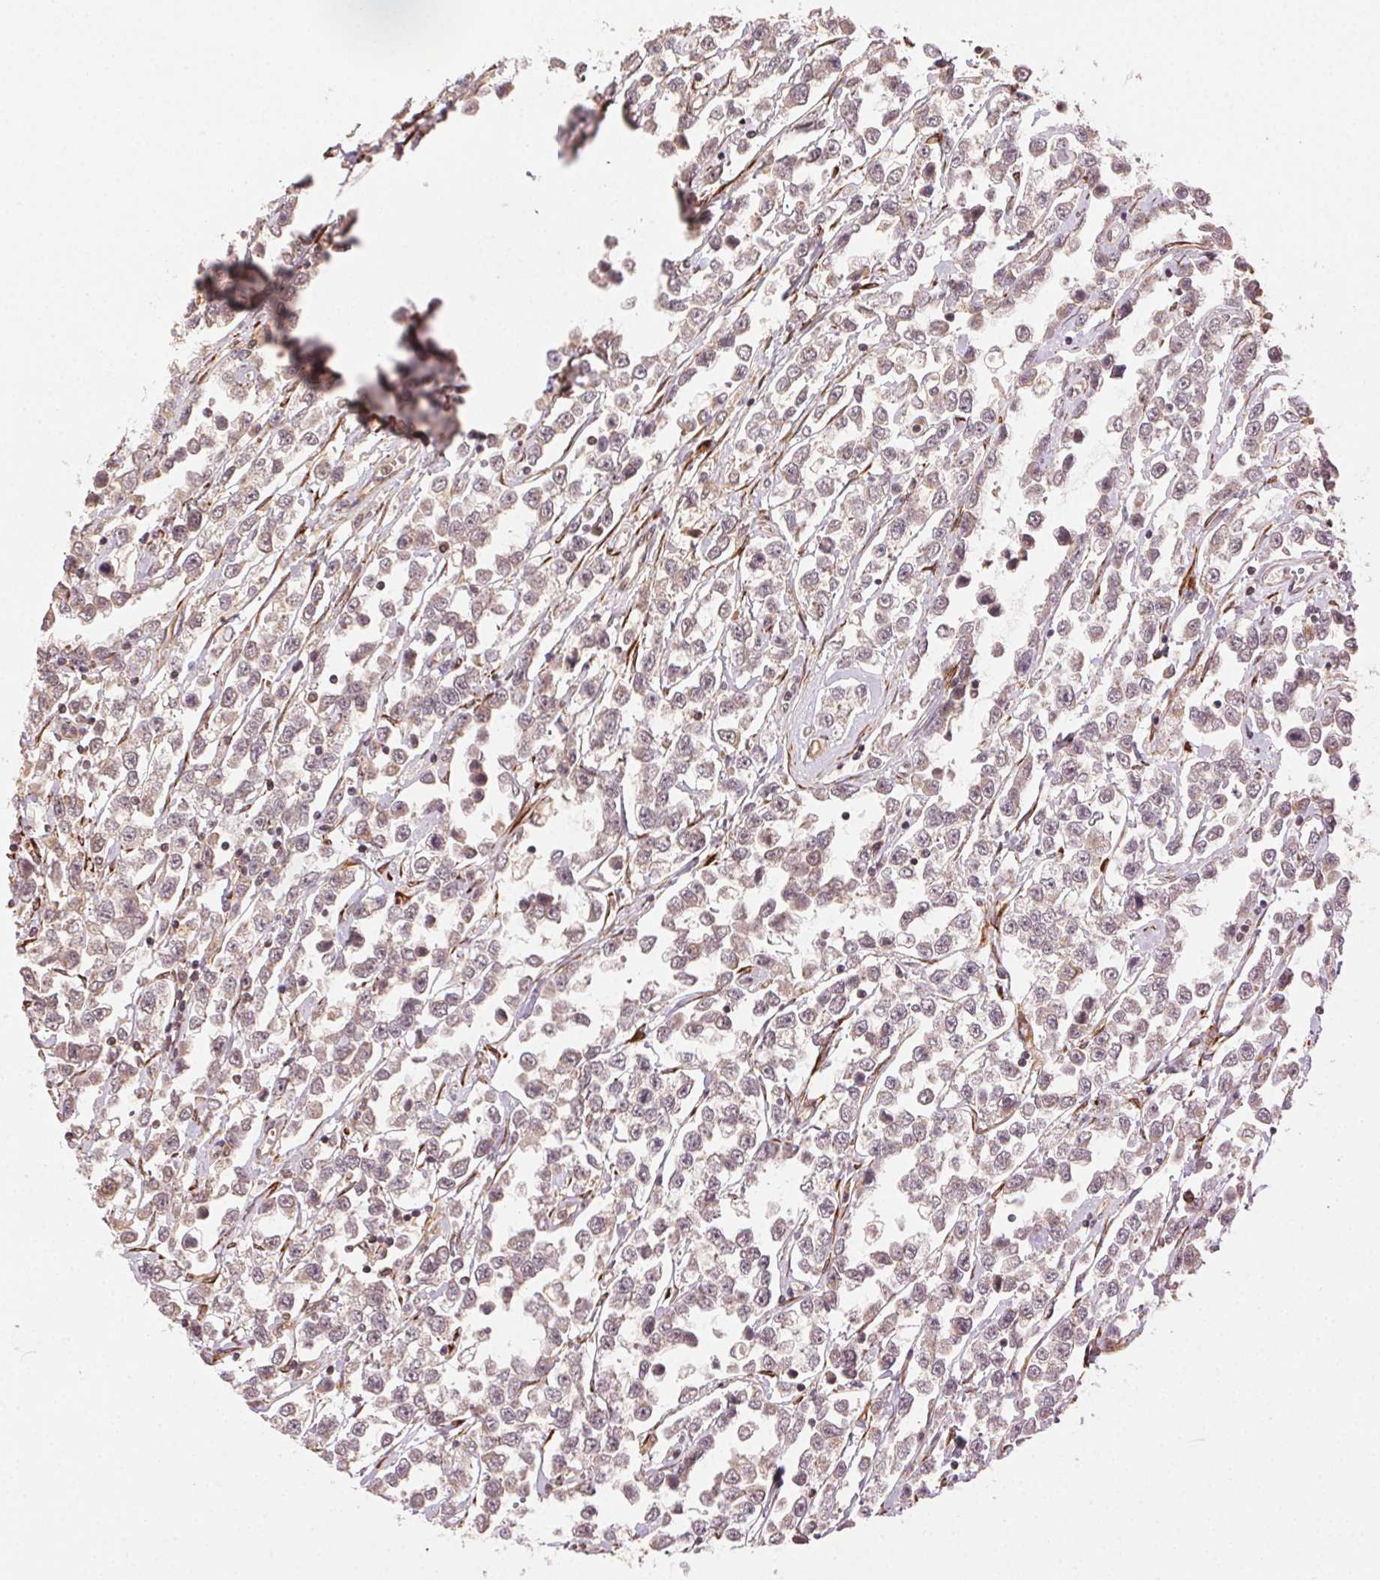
{"staining": {"intensity": "weak", "quantity": ">75%", "location": "cytoplasmic/membranous"}, "tissue": "testis cancer", "cell_type": "Tumor cells", "image_type": "cancer", "snomed": [{"axis": "morphology", "description": "Seminoma, NOS"}, {"axis": "topography", "description": "Testis"}], "caption": "Tumor cells show low levels of weak cytoplasmic/membranous expression in approximately >75% of cells in seminoma (testis).", "gene": "KLHL15", "patient": {"sex": "male", "age": 34}}